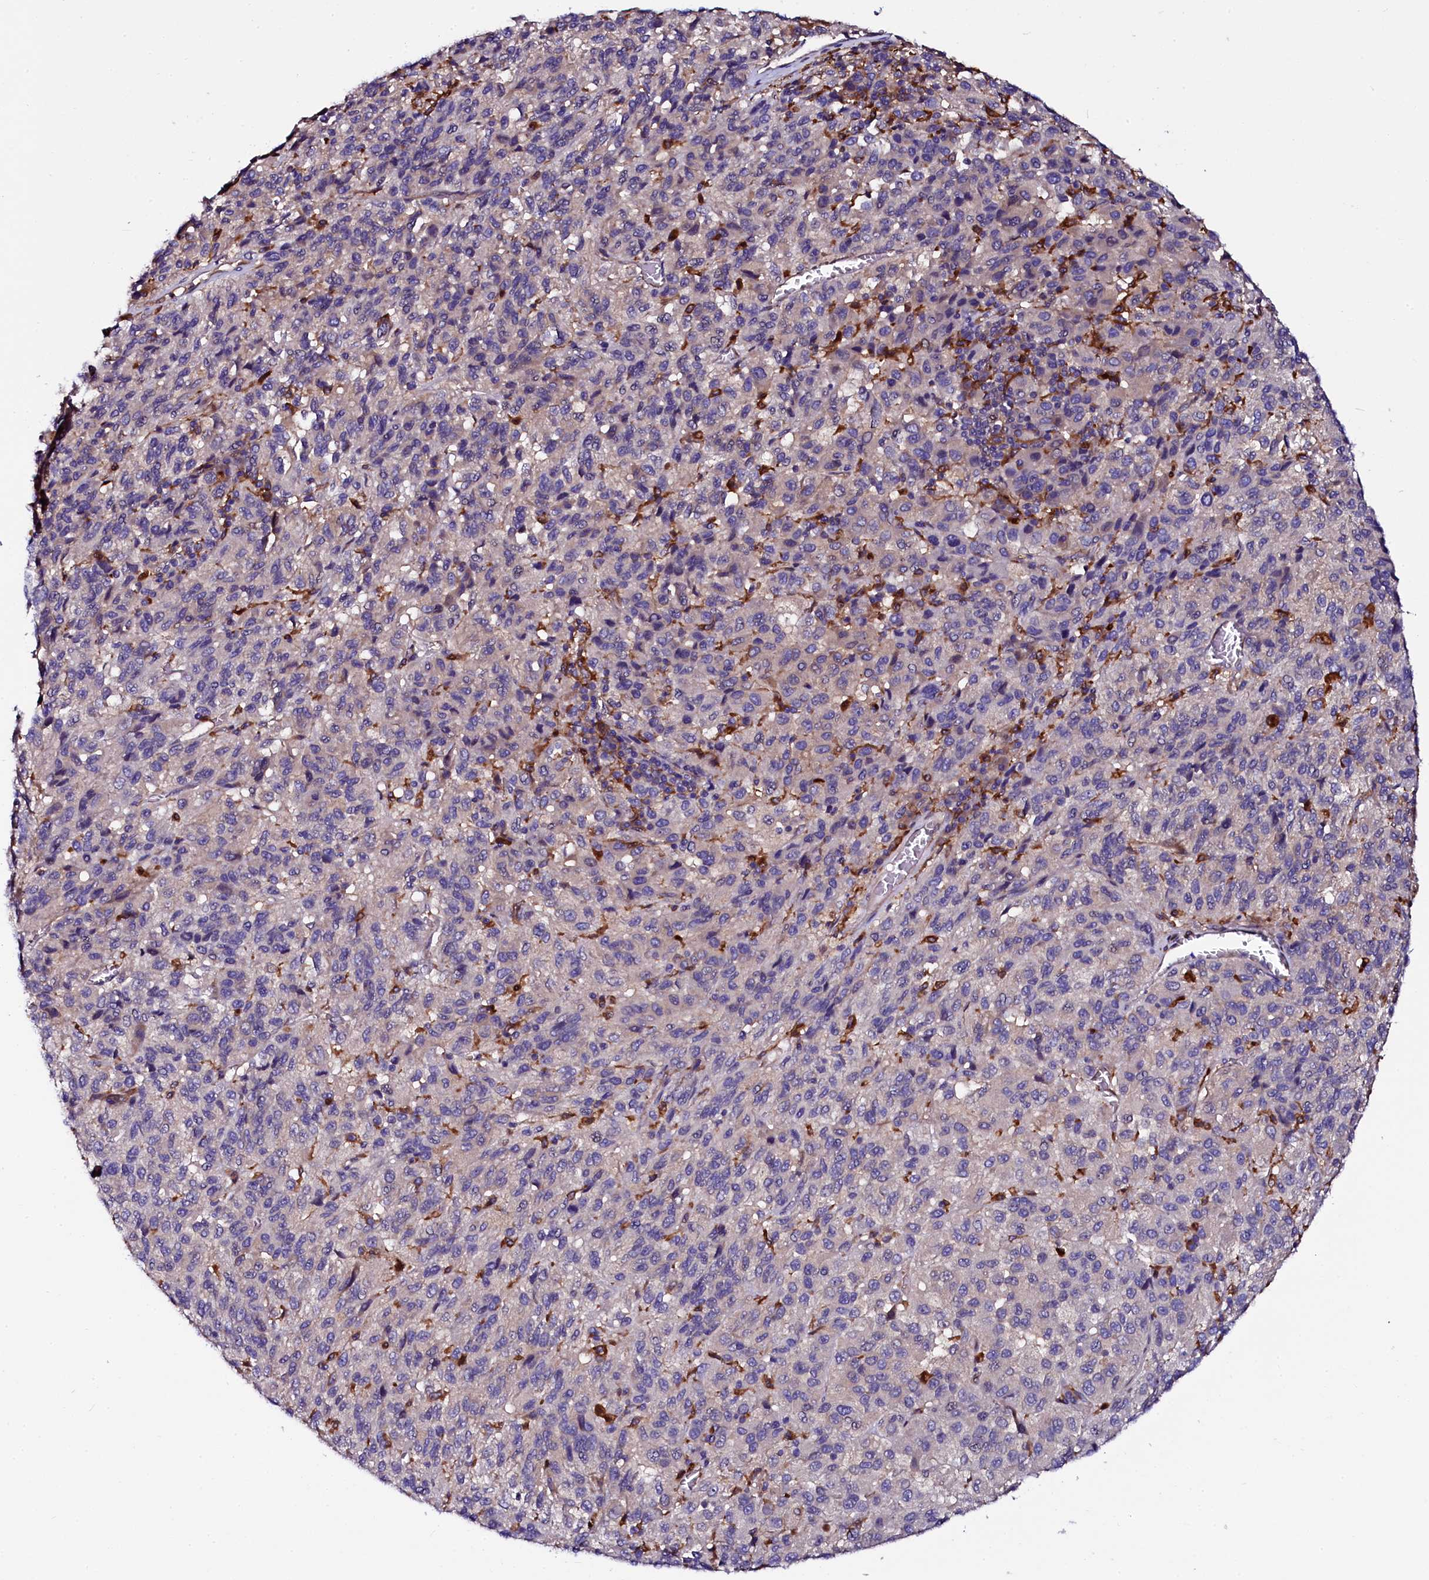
{"staining": {"intensity": "negative", "quantity": "none", "location": "none"}, "tissue": "melanoma", "cell_type": "Tumor cells", "image_type": "cancer", "snomed": [{"axis": "morphology", "description": "Malignant melanoma, Metastatic site"}, {"axis": "topography", "description": "Lung"}], "caption": "Tumor cells show no significant staining in malignant melanoma (metastatic site).", "gene": "OTOL1", "patient": {"sex": "male", "age": 64}}